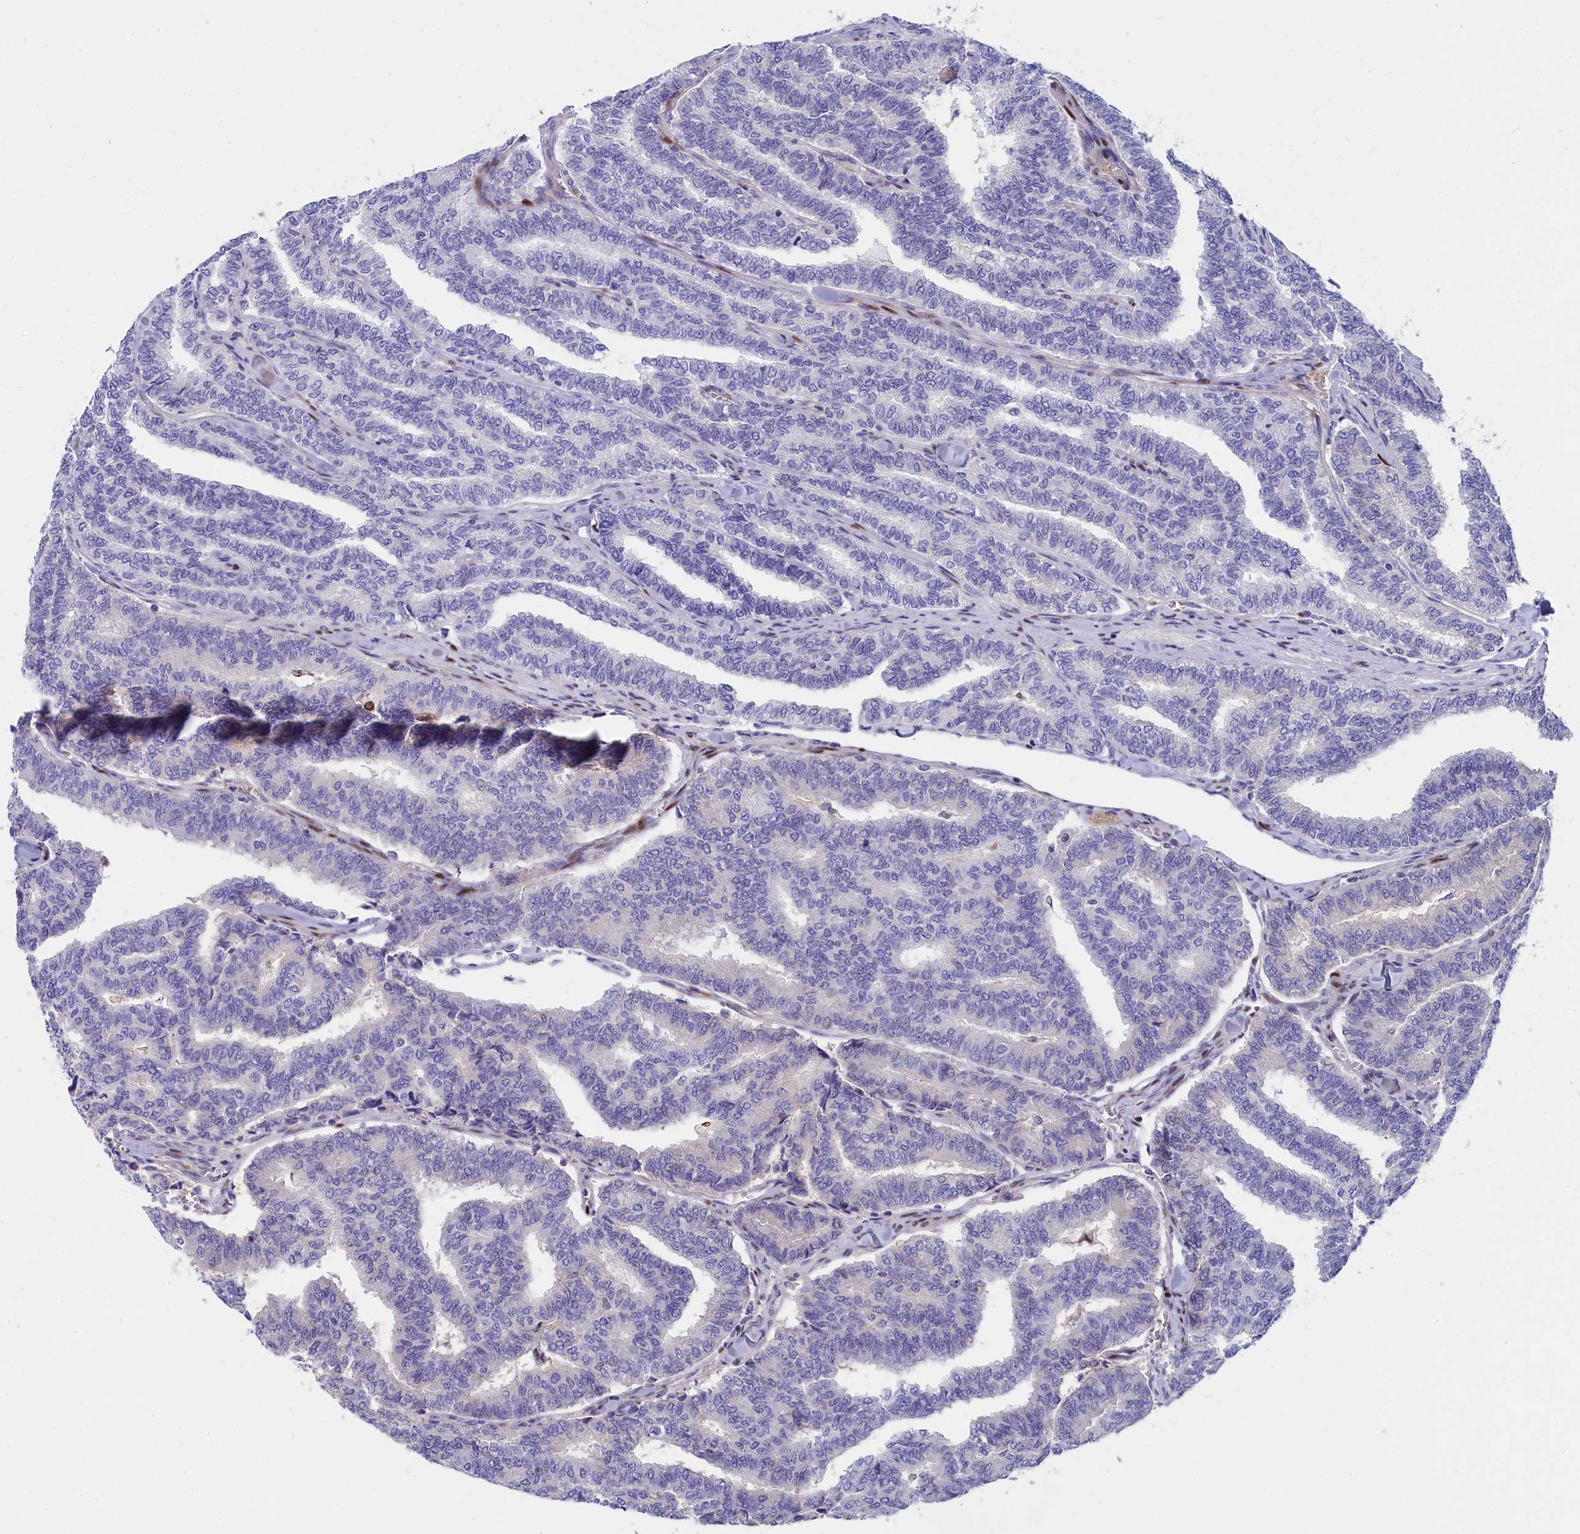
{"staining": {"intensity": "negative", "quantity": "none", "location": "none"}, "tissue": "thyroid cancer", "cell_type": "Tumor cells", "image_type": "cancer", "snomed": [{"axis": "morphology", "description": "Papillary adenocarcinoma, NOS"}, {"axis": "topography", "description": "Thyroid gland"}], "caption": "The image exhibits no significant positivity in tumor cells of thyroid cancer. The staining is performed using DAB (3,3'-diaminobenzidine) brown chromogen with nuclei counter-stained in using hematoxylin.", "gene": "NKPD1", "patient": {"sex": "female", "age": 35}}